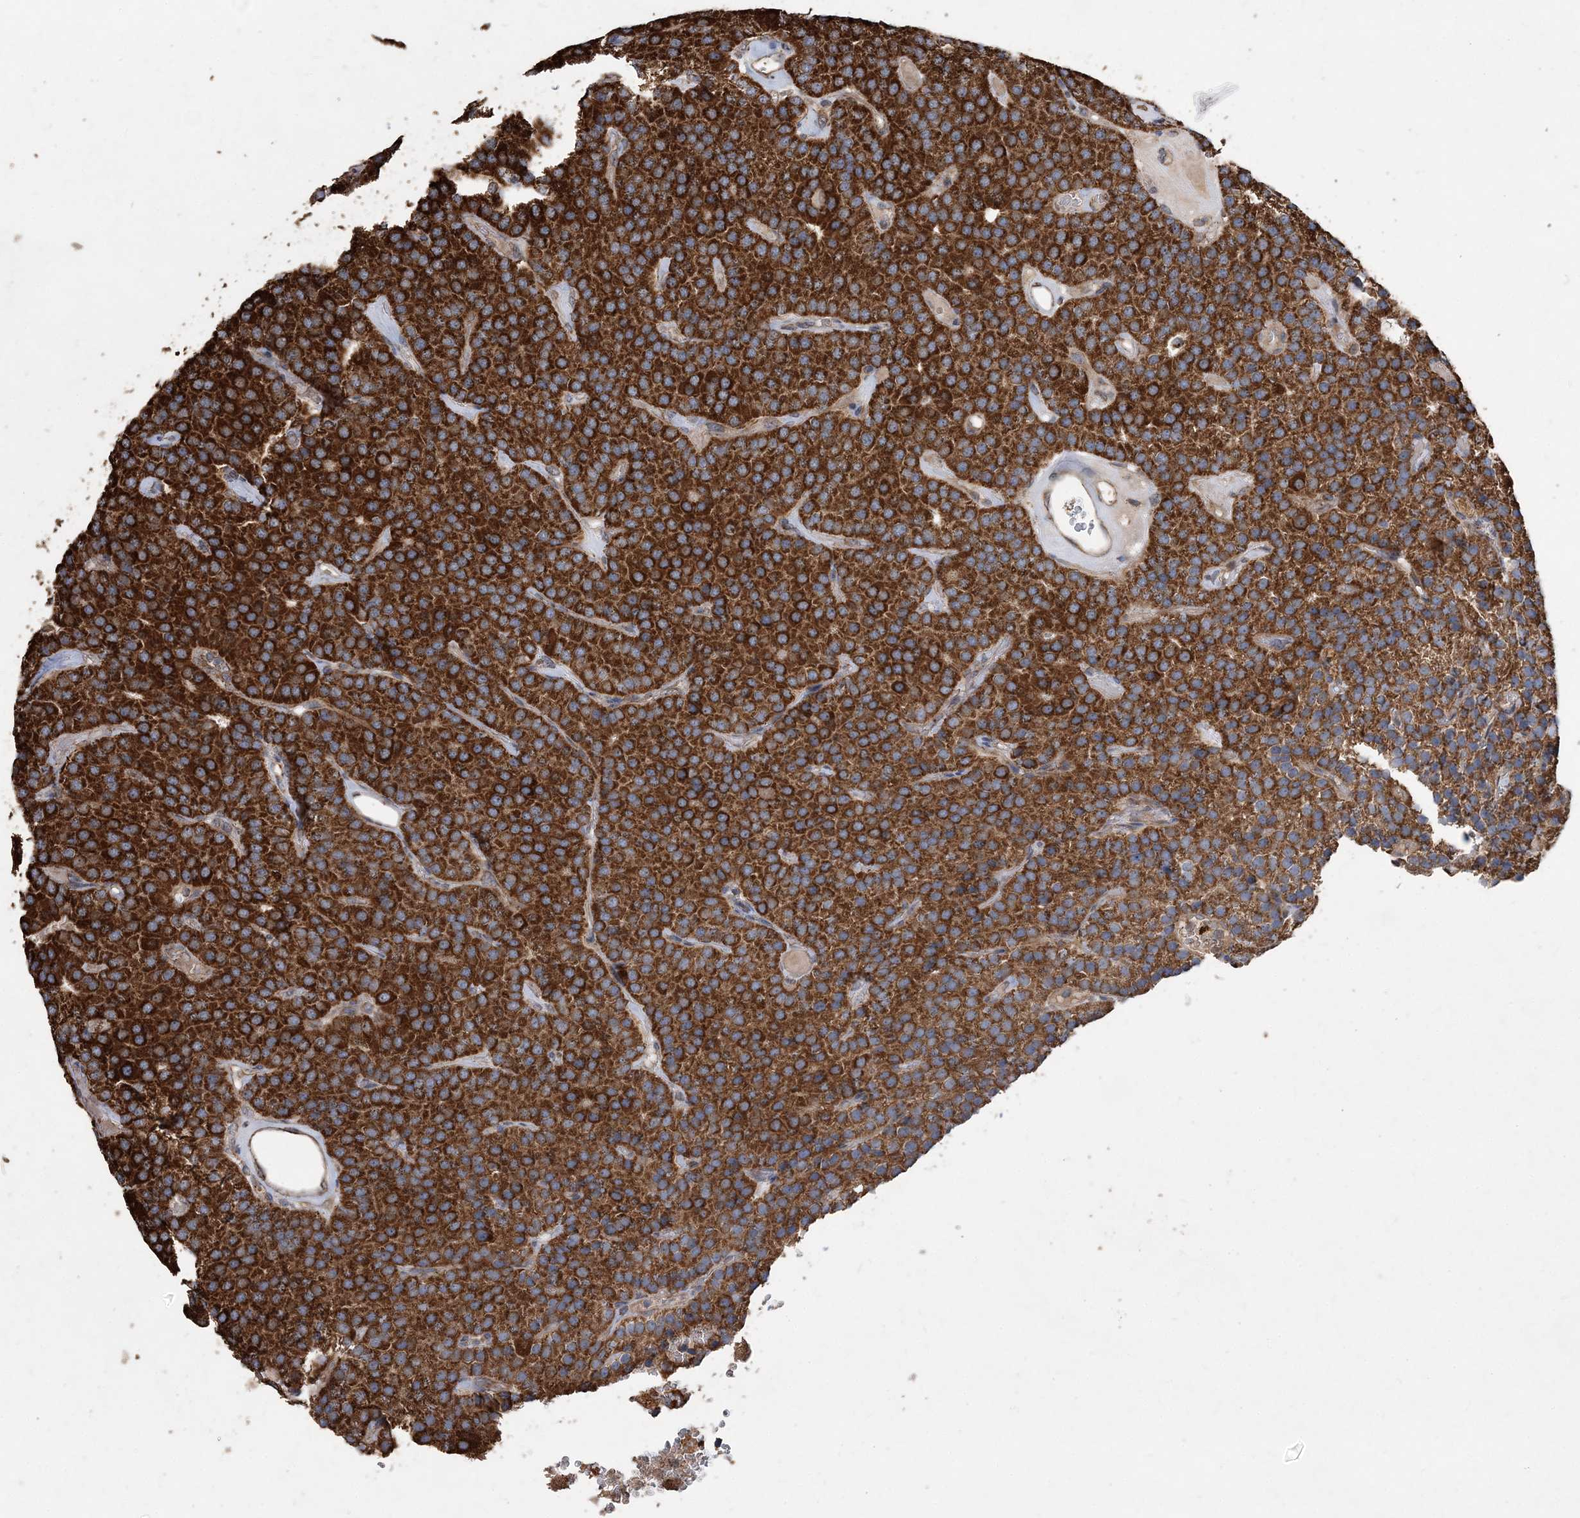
{"staining": {"intensity": "strong", "quantity": ">75%", "location": "cytoplasmic/membranous"}, "tissue": "parathyroid gland", "cell_type": "Glandular cells", "image_type": "normal", "snomed": [{"axis": "morphology", "description": "Normal tissue, NOS"}, {"axis": "morphology", "description": "Adenoma, NOS"}, {"axis": "topography", "description": "Parathyroid gland"}], "caption": "Strong cytoplasmic/membranous positivity is identified in about >75% of glandular cells in benign parathyroid gland.", "gene": "POC5", "patient": {"sex": "female", "age": 86}}